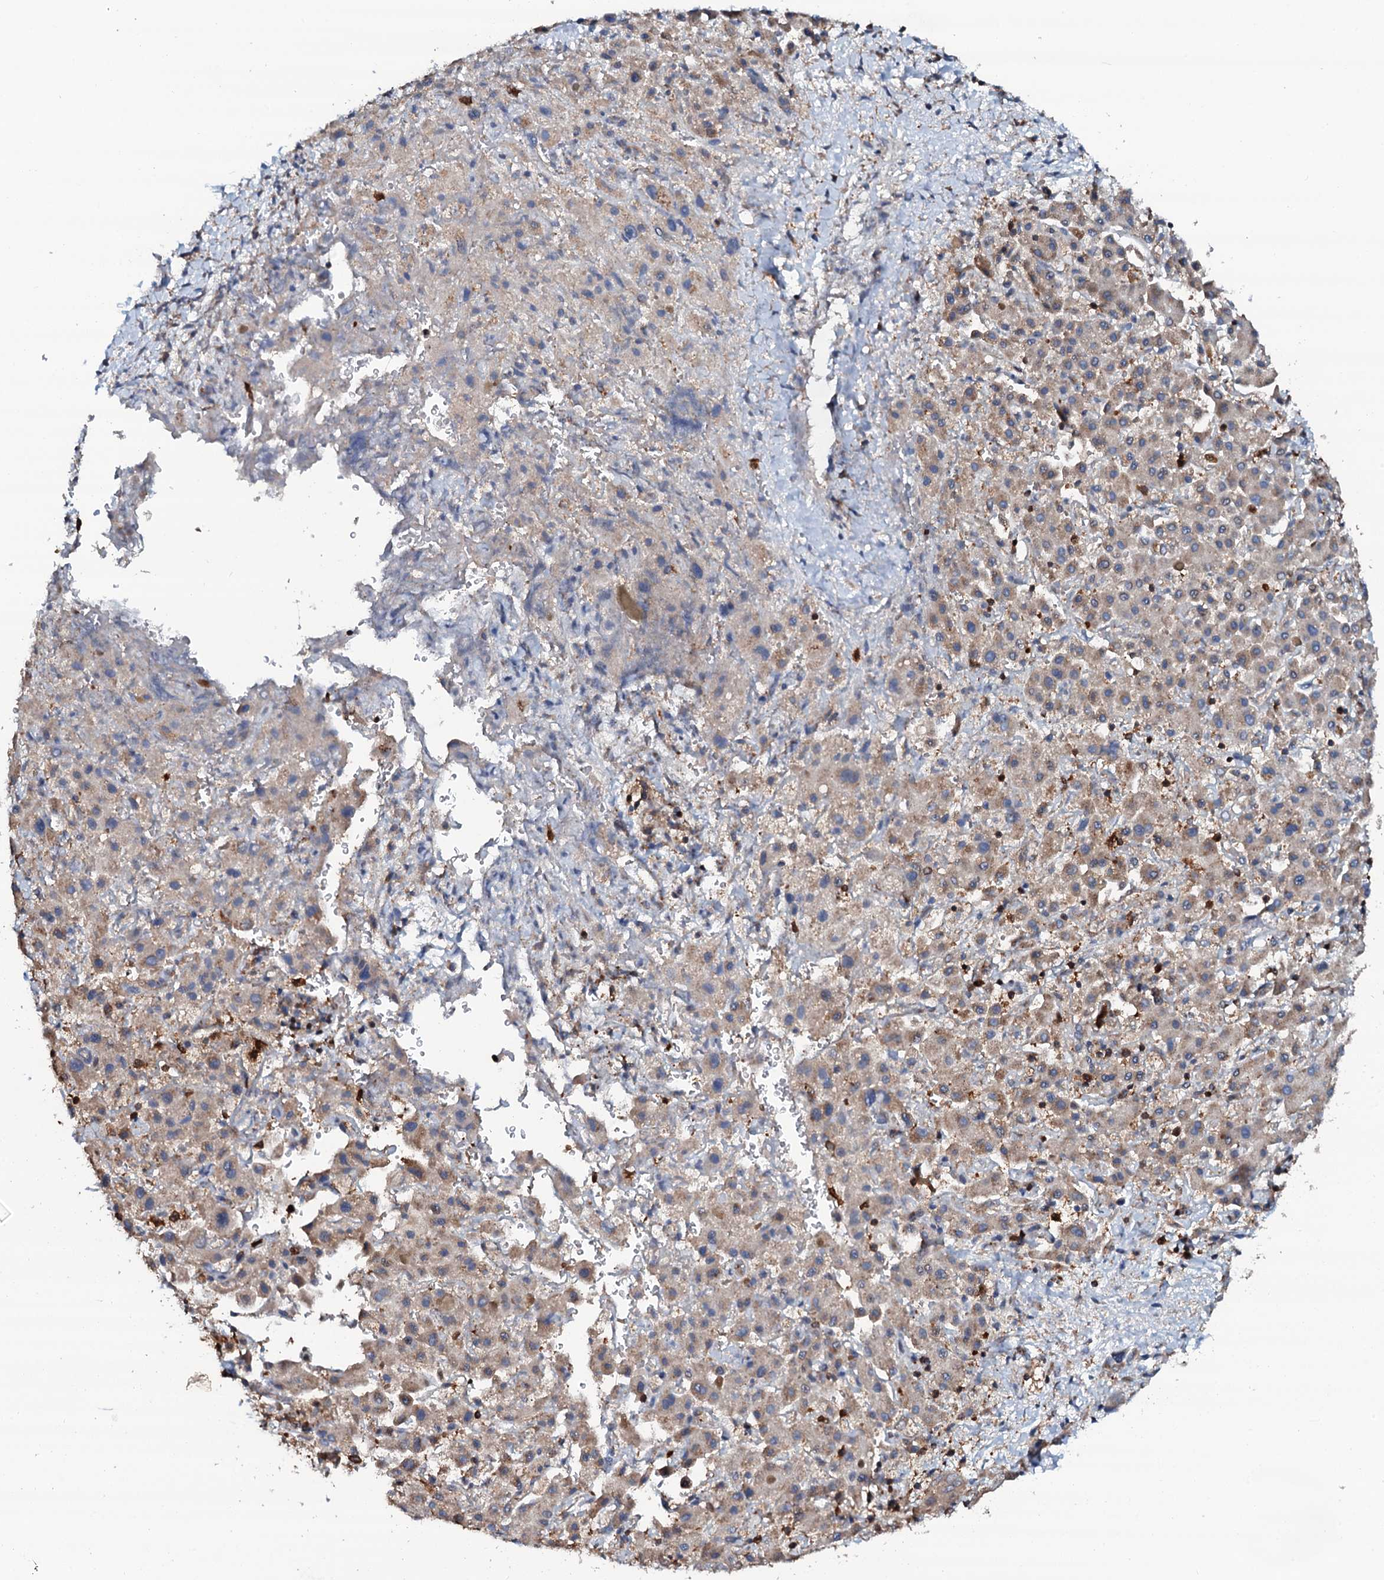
{"staining": {"intensity": "moderate", "quantity": "<25%", "location": "cytoplasmic/membranous"}, "tissue": "liver cancer", "cell_type": "Tumor cells", "image_type": "cancer", "snomed": [{"axis": "morphology", "description": "Cholangiocarcinoma"}, {"axis": "topography", "description": "Liver"}], "caption": "About <25% of tumor cells in liver cholangiocarcinoma show moderate cytoplasmic/membranous protein expression as visualized by brown immunohistochemical staining.", "gene": "GRK2", "patient": {"sex": "female", "age": 52}}